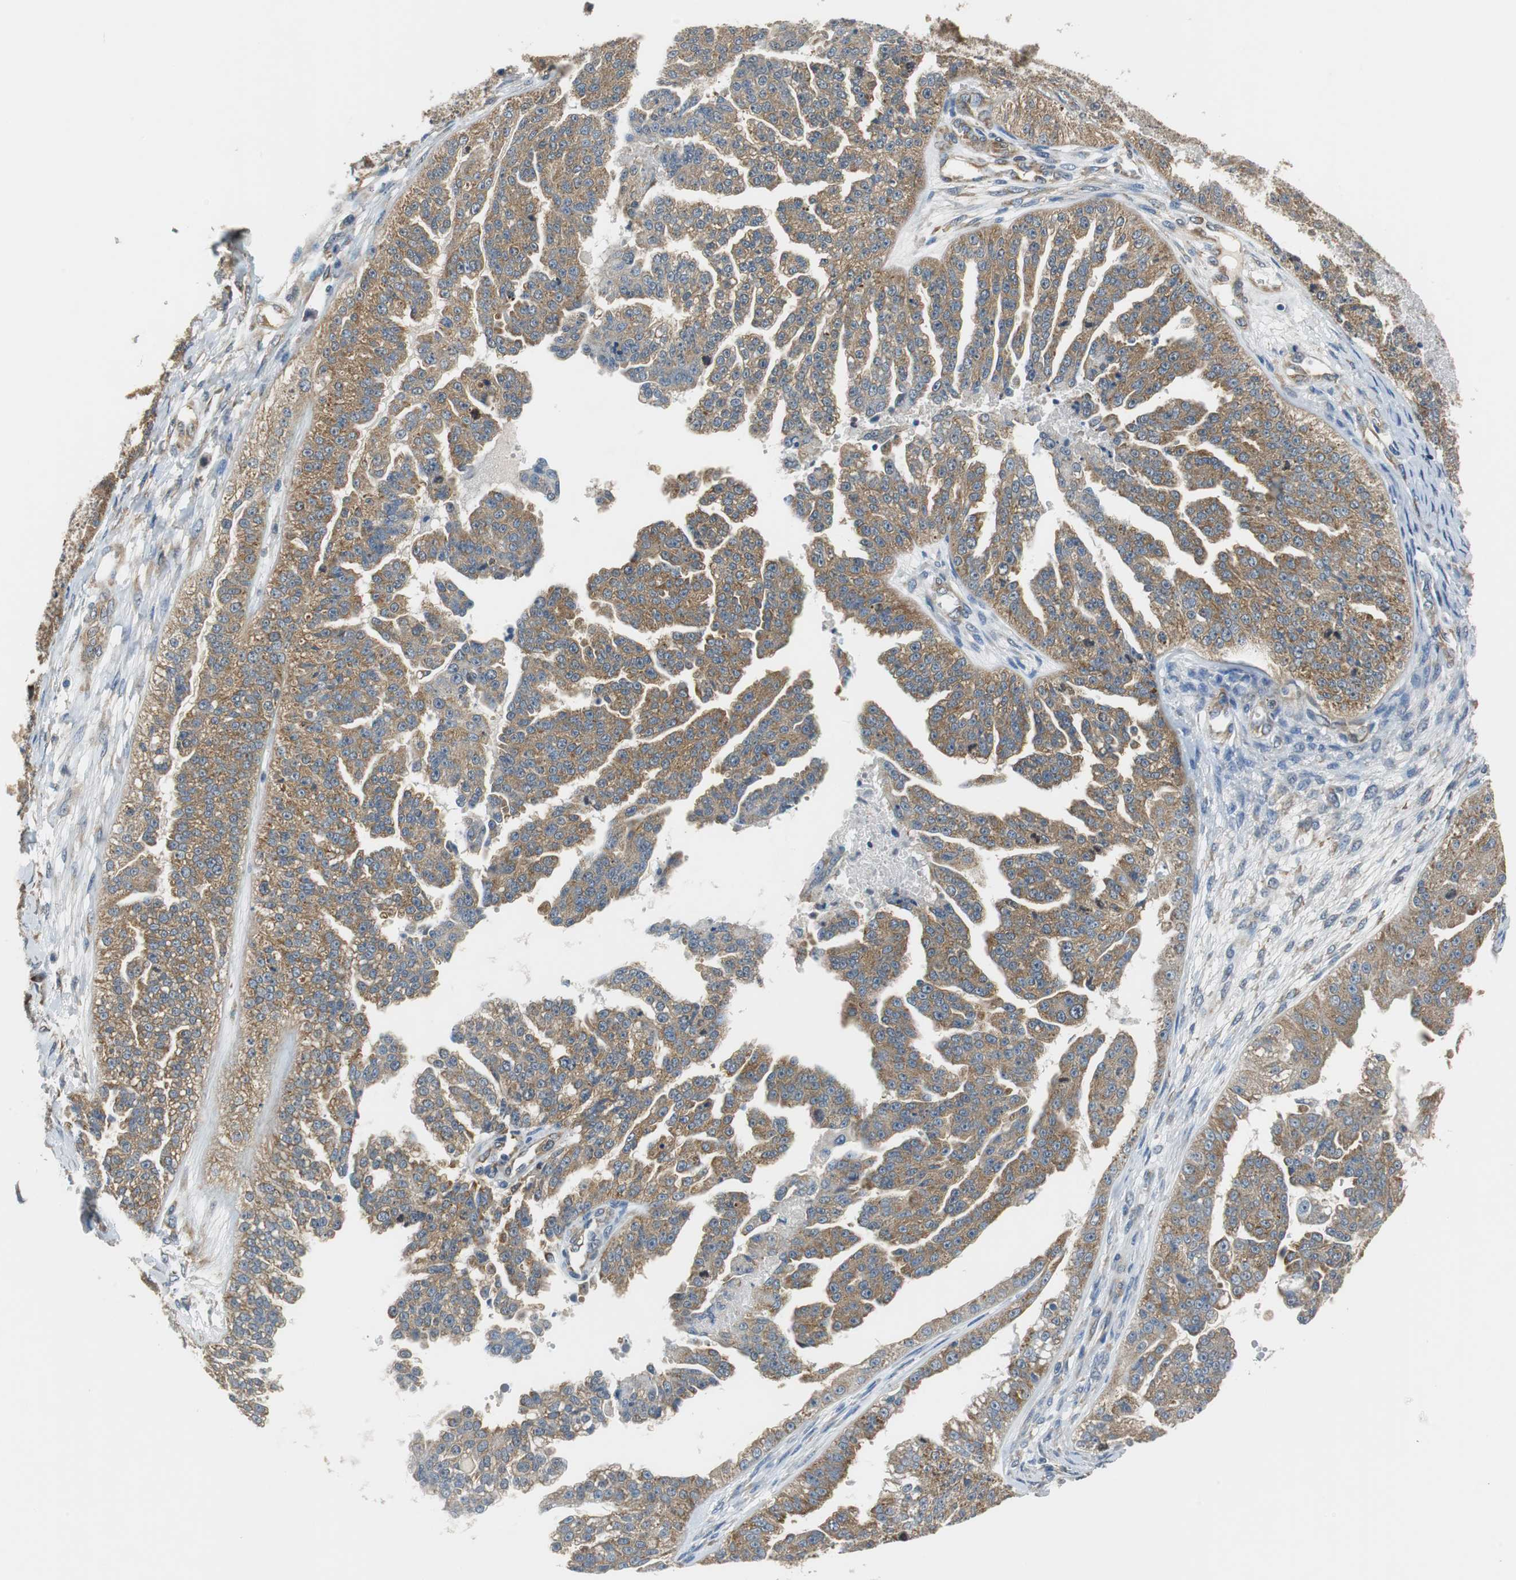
{"staining": {"intensity": "moderate", "quantity": ">75%", "location": "cytoplasmic/membranous"}, "tissue": "ovarian cancer", "cell_type": "Tumor cells", "image_type": "cancer", "snomed": [{"axis": "morphology", "description": "Carcinoma, NOS"}, {"axis": "topography", "description": "Soft tissue"}, {"axis": "topography", "description": "Ovary"}], "caption": "Human carcinoma (ovarian) stained for a protein (brown) reveals moderate cytoplasmic/membranous positive positivity in approximately >75% of tumor cells.", "gene": "CNOT3", "patient": {"sex": "female", "age": 54}}